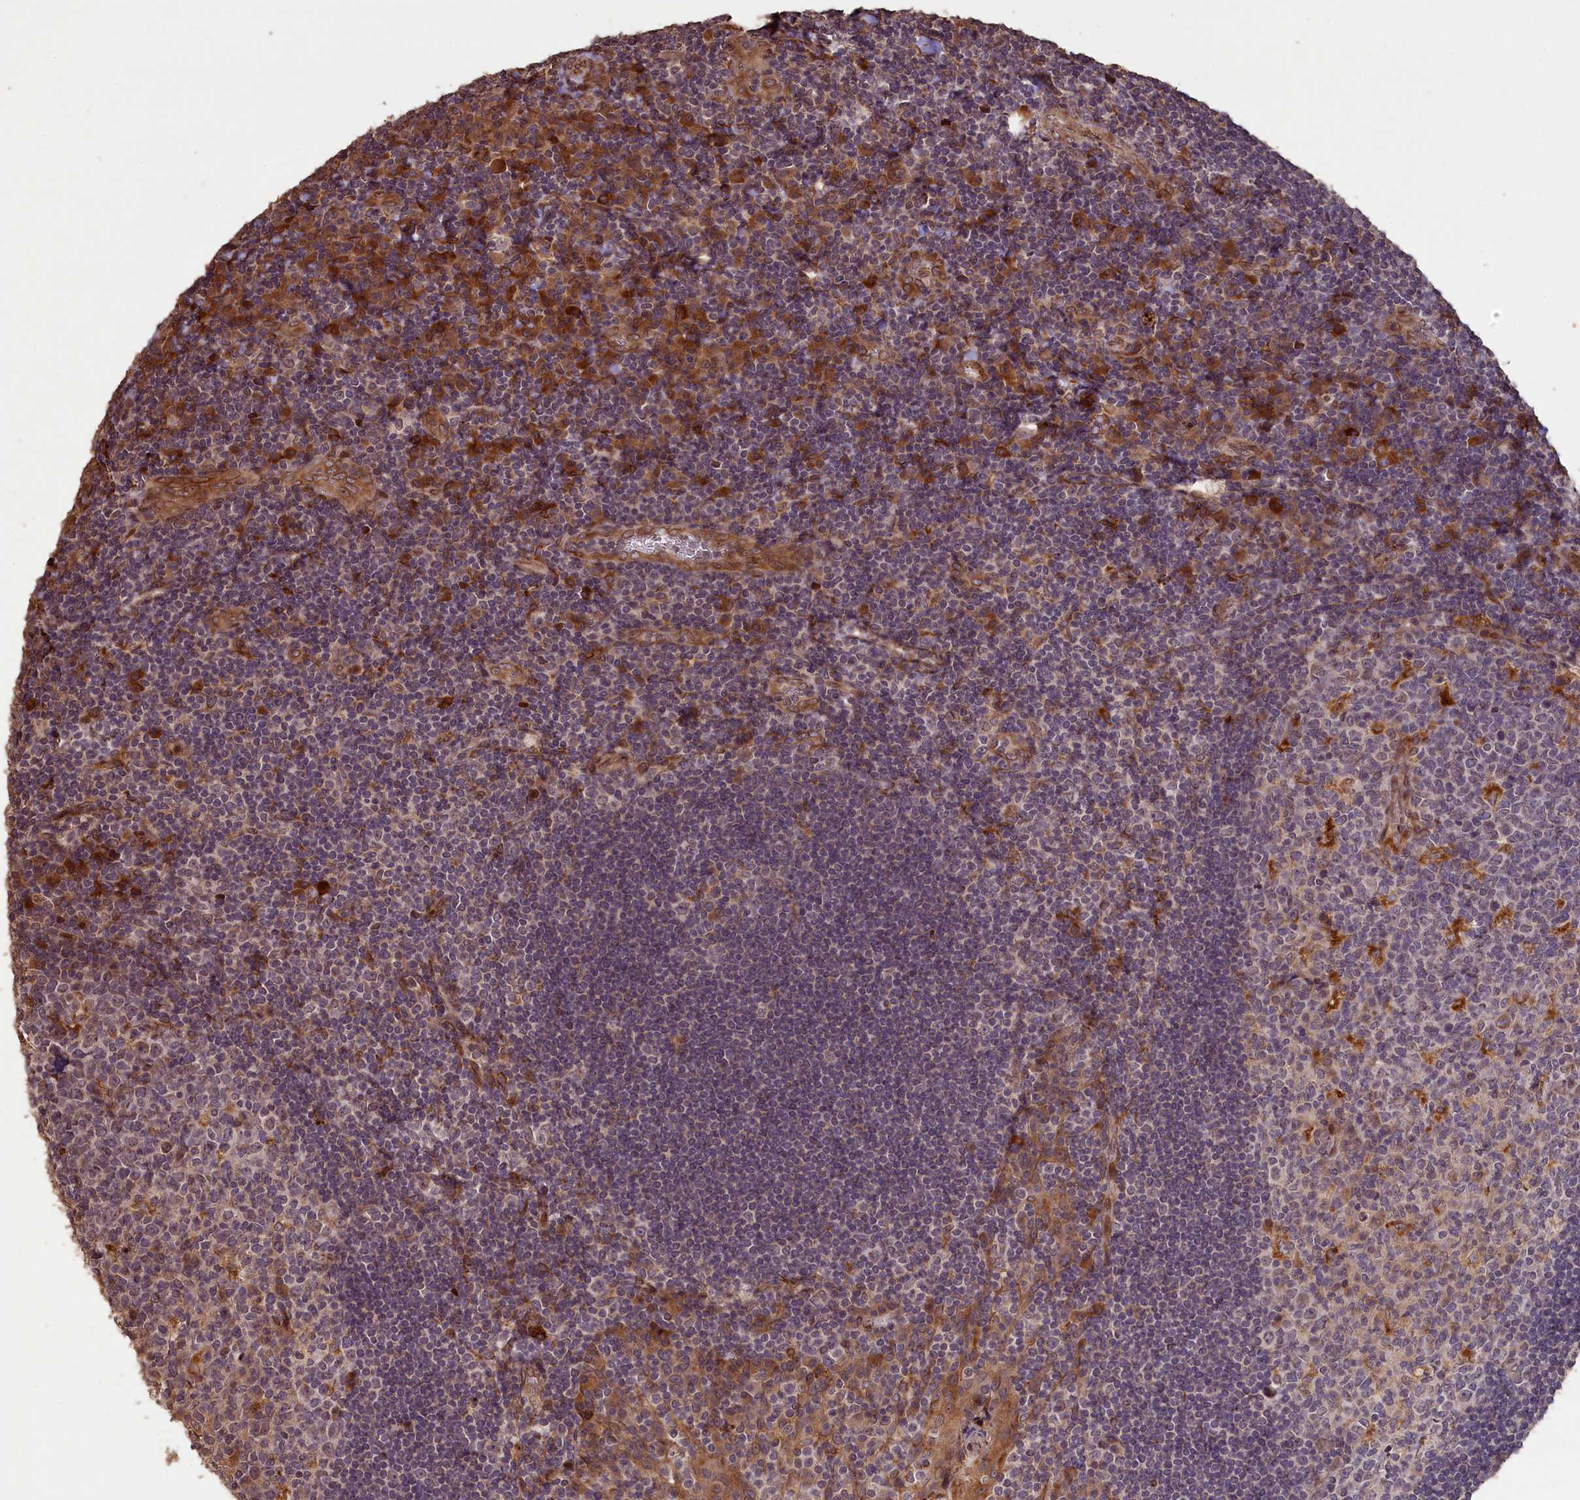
{"staining": {"intensity": "moderate", "quantity": "<25%", "location": "cytoplasmic/membranous"}, "tissue": "tonsil", "cell_type": "Germinal center cells", "image_type": "normal", "snomed": [{"axis": "morphology", "description": "Normal tissue, NOS"}, {"axis": "topography", "description": "Tonsil"}], "caption": "The histopathology image shows staining of benign tonsil, revealing moderate cytoplasmic/membranous protein expression (brown color) within germinal center cells.", "gene": "SLC38A7", "patient": {"sex": "male", "age": 17}}